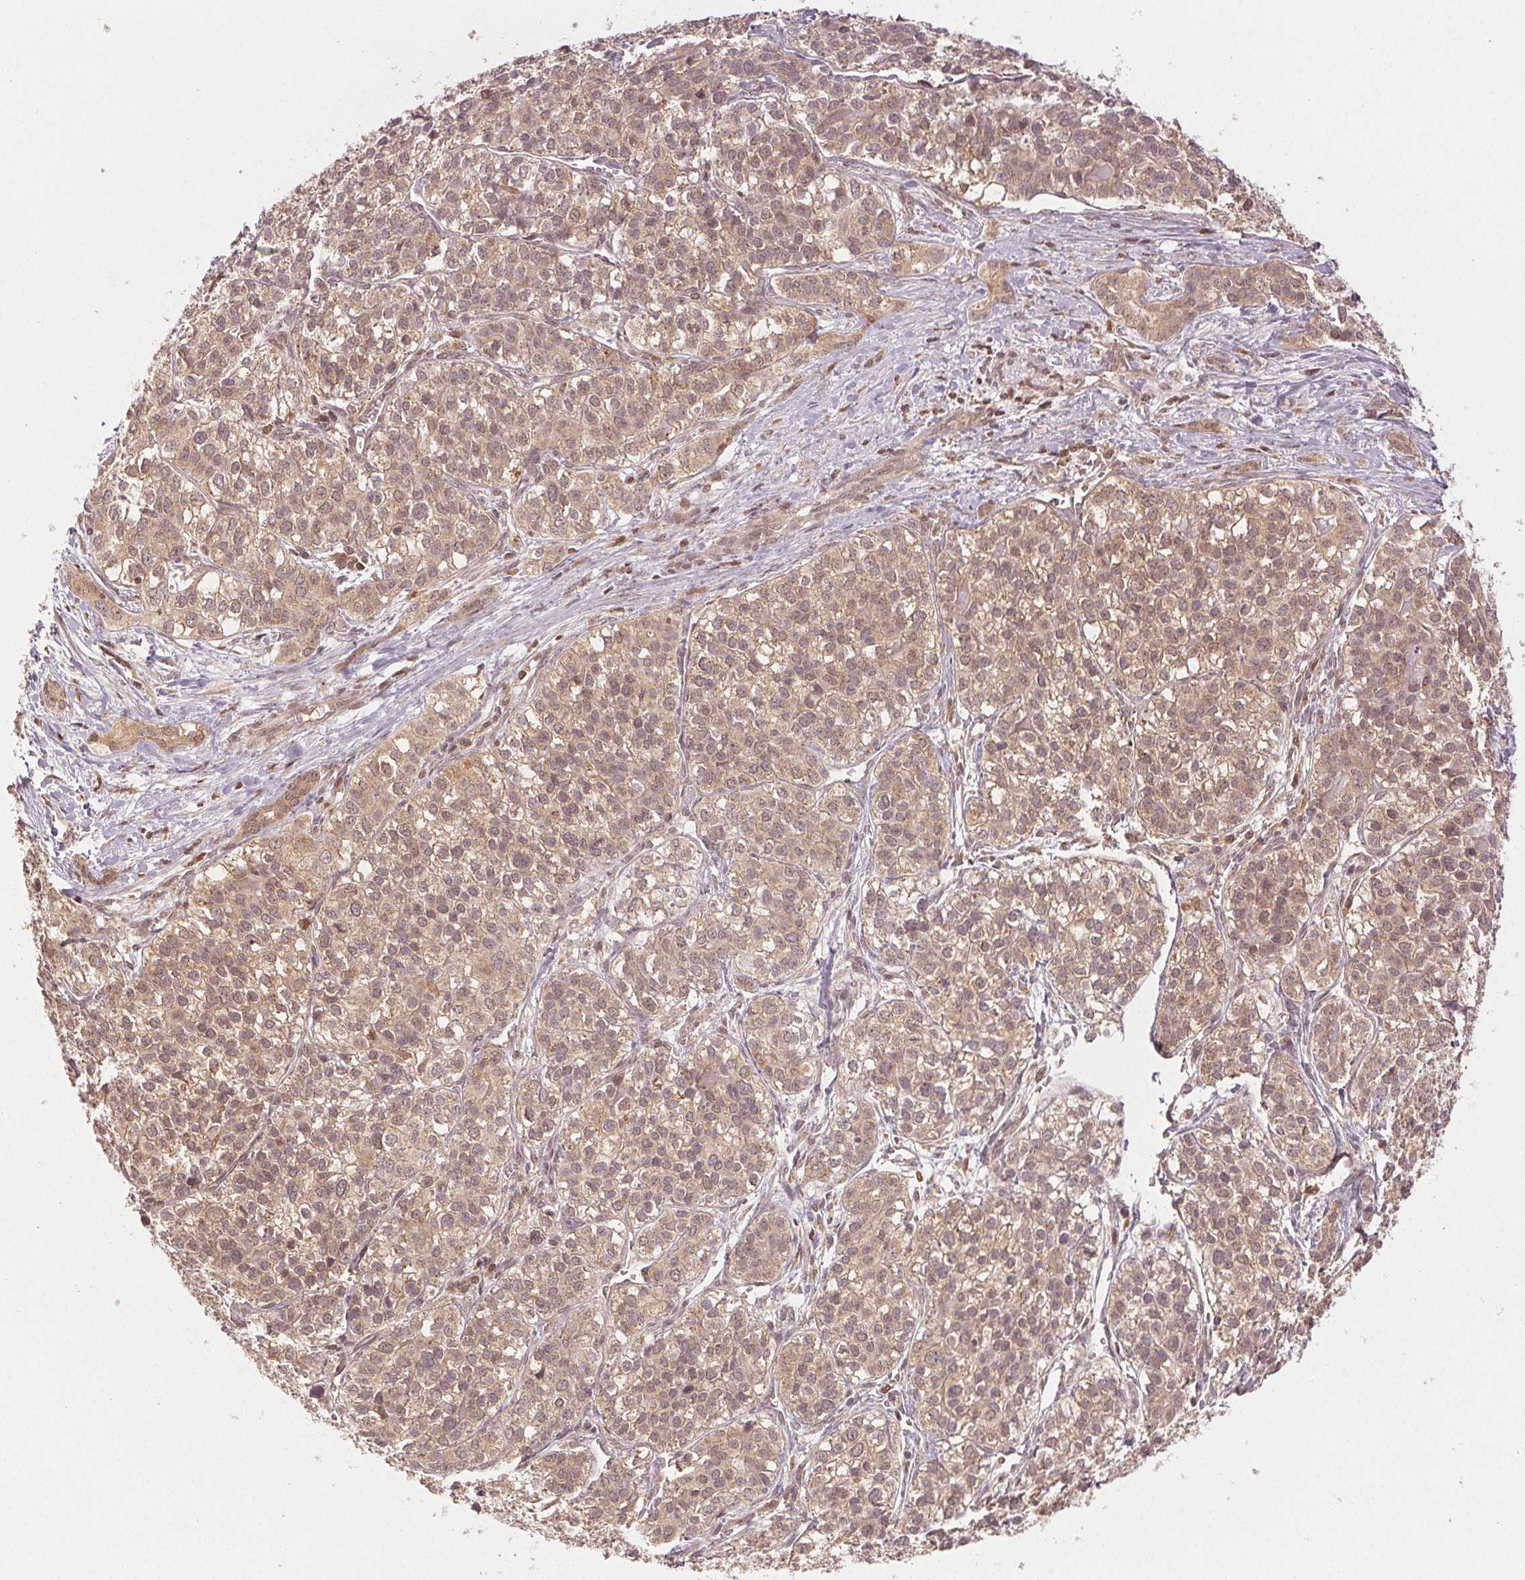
{"staining": {"intensity": "weak", "quantity": ">75%", "location": "cytoplasmic/membranous,nuclear"}, "tissue": "liver cancer", "cell_type": "Tumor cells", "image_type": "cancer", "snomed": [{"axis": "morphology", "description": "Cholangiocarcinoma"}, {"axis": "topography", "description": "Liver"}], "caption": "A low amount of weak cytoplasmic/membranous and nuclear staining is seen in about >75% of tumor cells in cholangiocarcinoma (liver) tissue.", "gene": "MAPK14", "patient": {"sex": "male", "age": 56}}